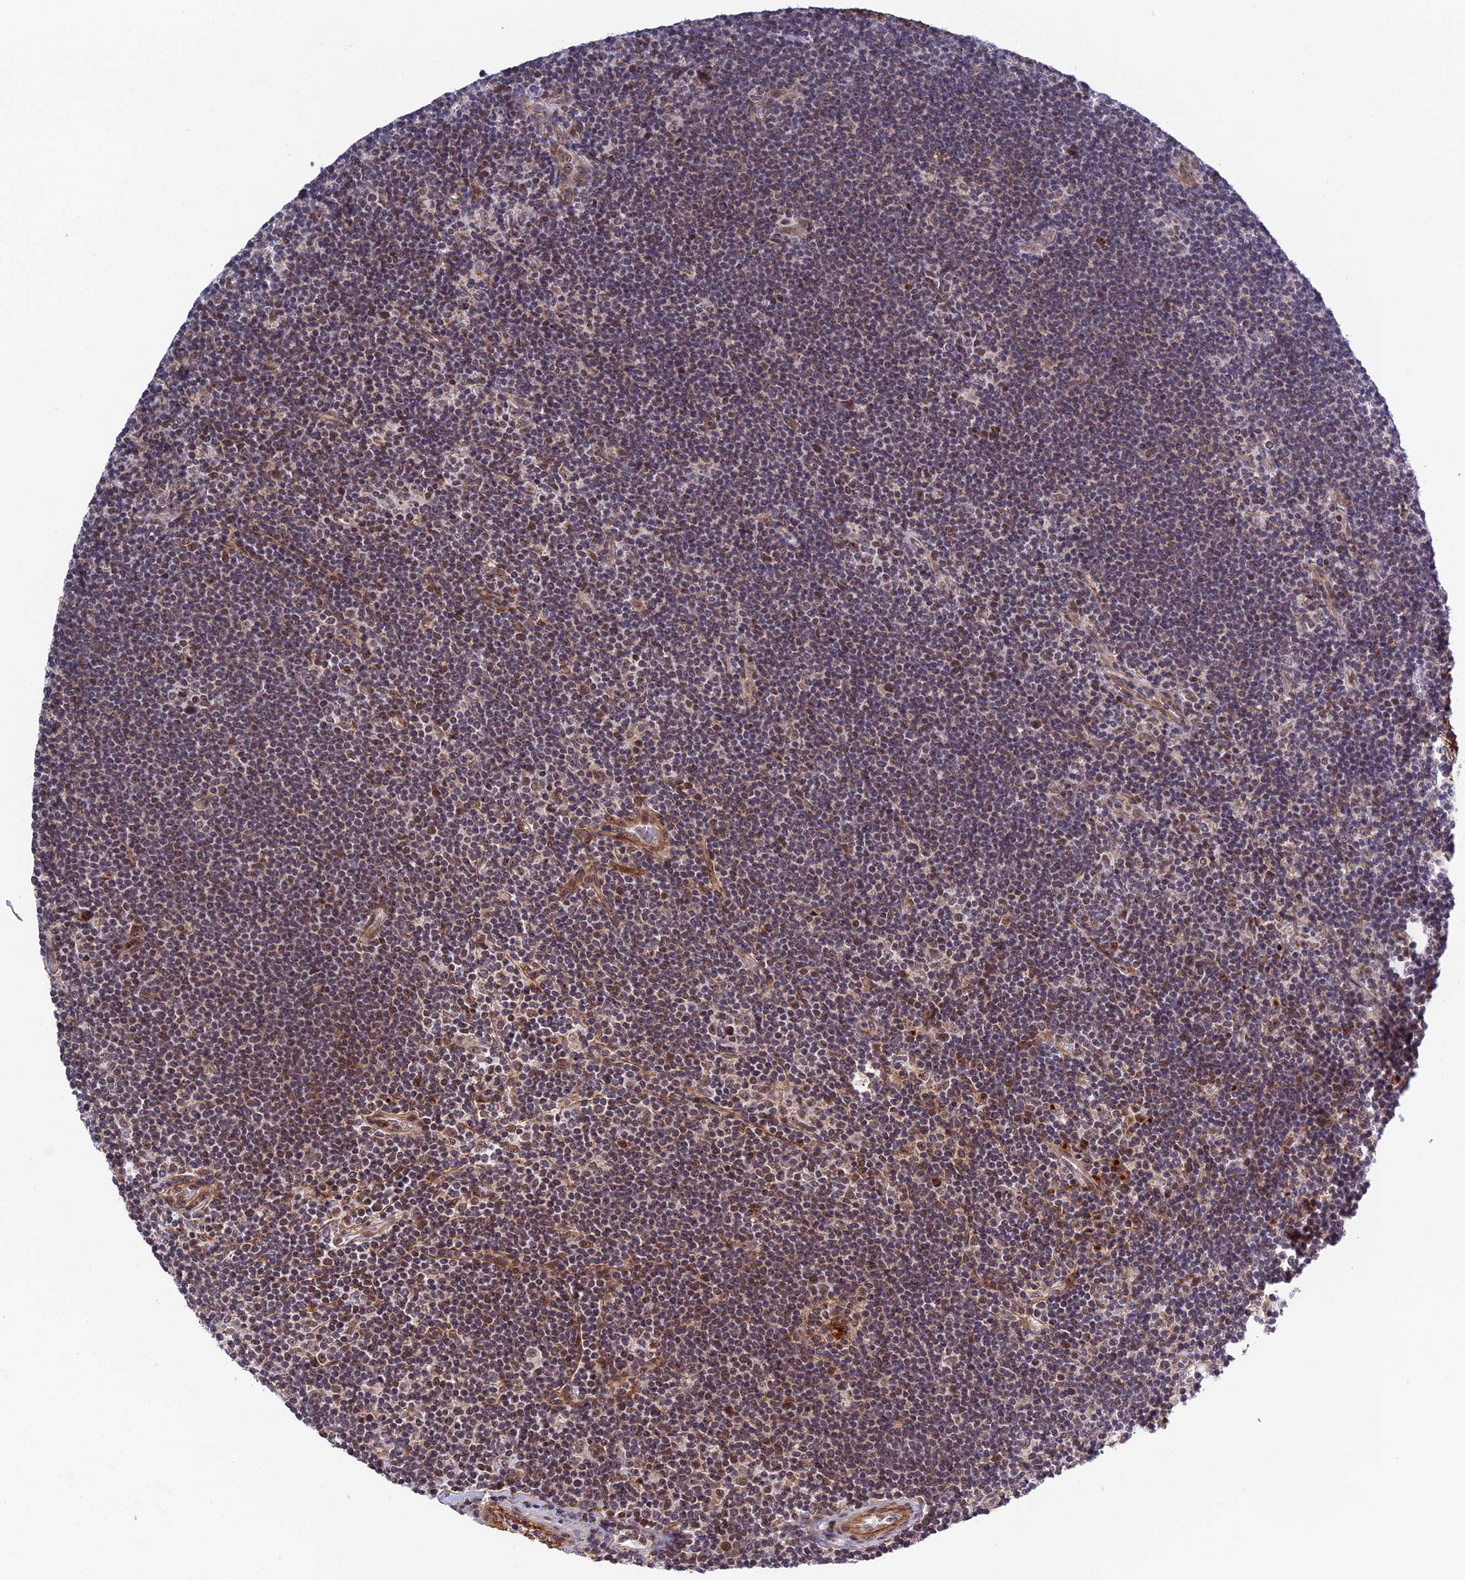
{"staining": {"intensity": "weak", "quantity": "25%-75%", "location": "nuclear"}, "tissue": "lymphoma", "cell_type": "Tumor cells", "image_type": "cancer", "snomed": [{"axis": "morphology", "description": "Hodgkin's disease, NOS"}, {"axis": "topography", "description": "Lymph node"}], "caption": "Hodgkin's disease stained with DAB (3,3'-diaminobenzidine) IHC exhibits low levels of weak nuclear positivity in approximately 25%-75% of tumor cells.", "gene": "REXO1", "patient": {"sex": "female", "age": 57}}